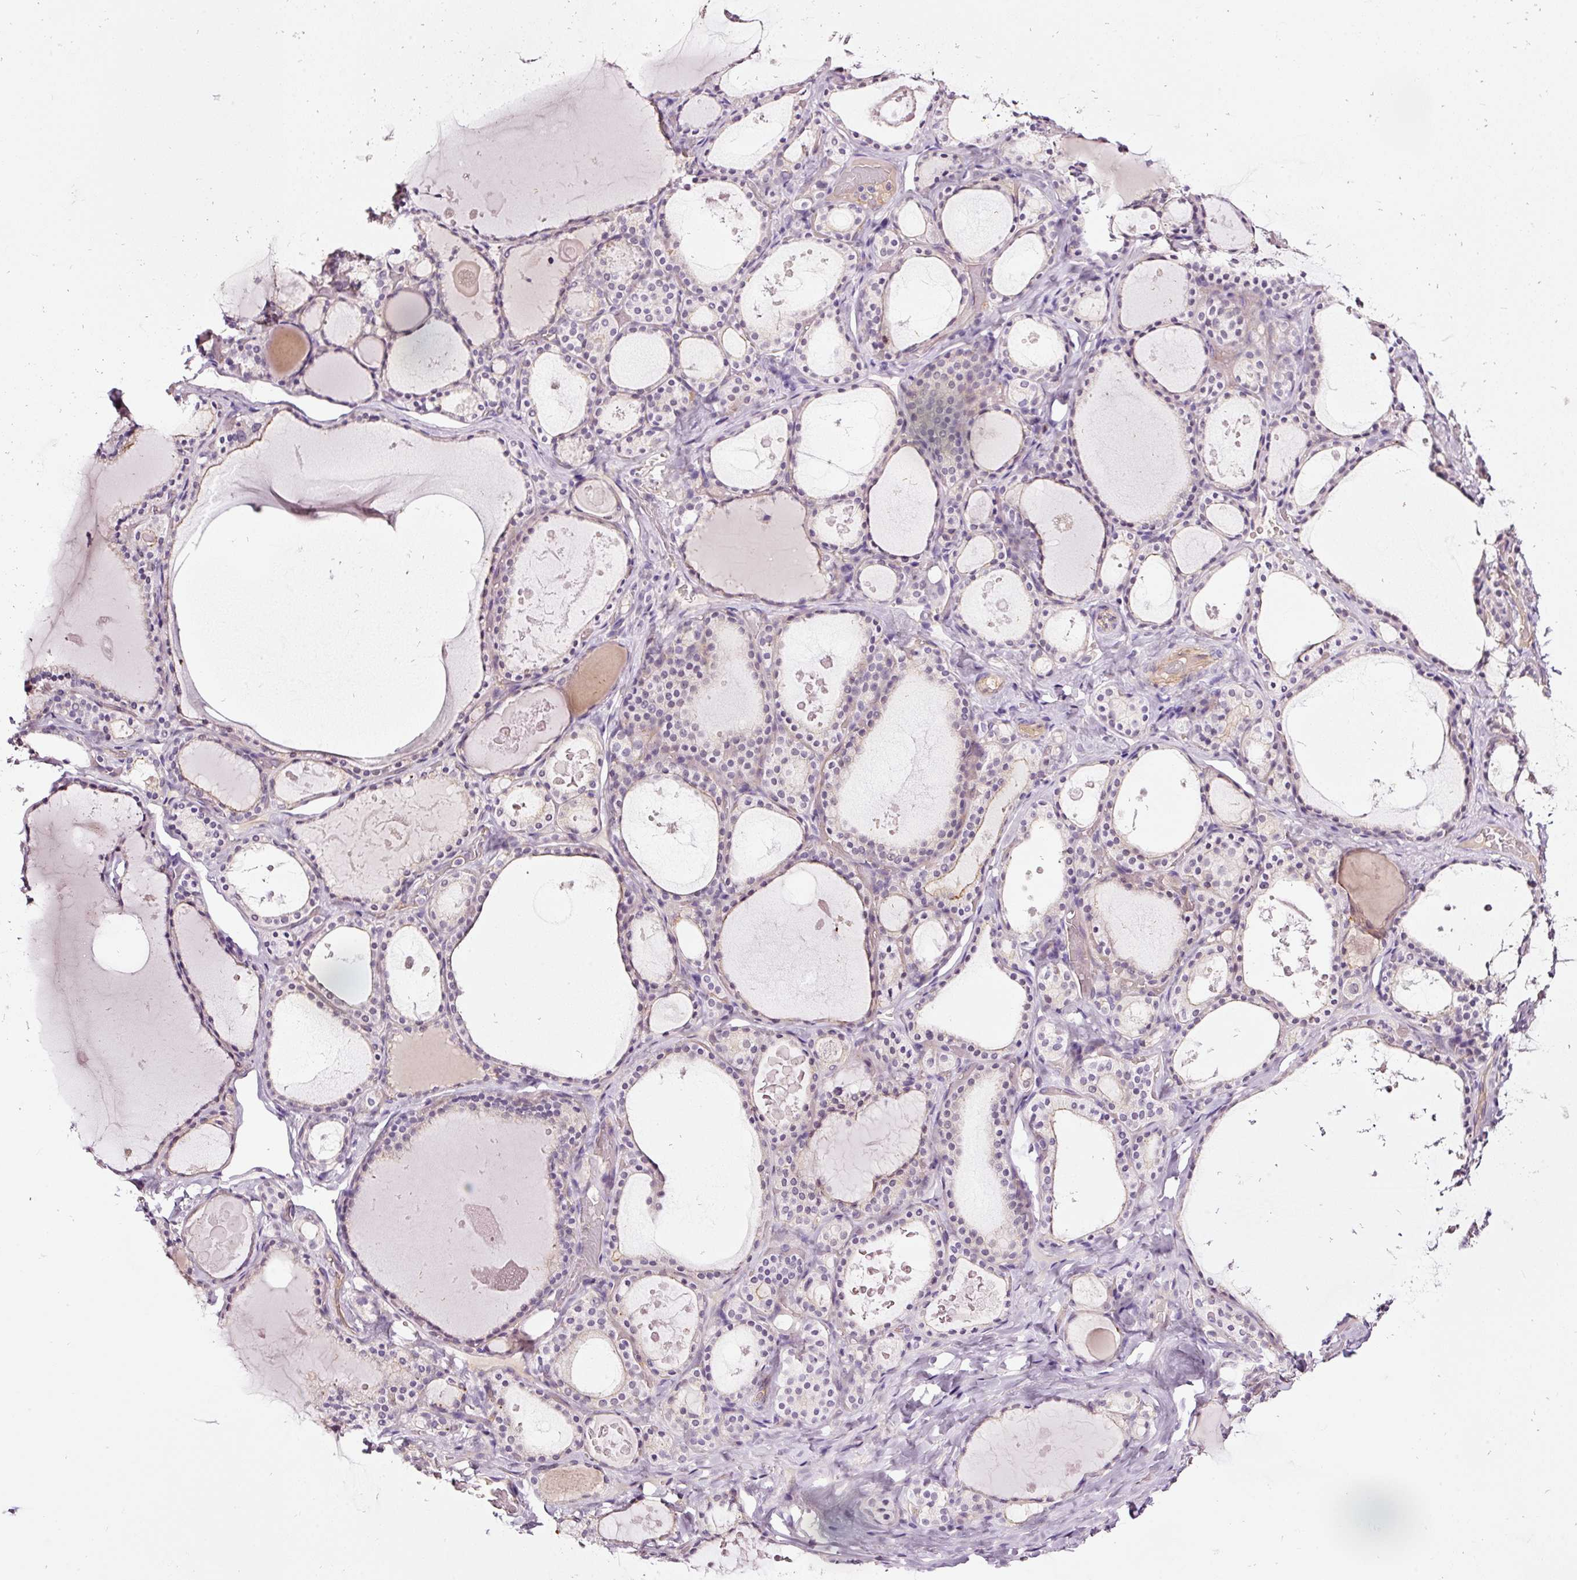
{"staining": {"intensity": "negative", "quantity": "none", "location": "none"}, "tissue": "thyroid gland", "cell_type": "Glandular cells", "image_type": "normal", "snomed": [{"axis": "morphology", "description": "Normal tissue, NOS"}, {"axis": "topography", "description": "Thyroid gland"}], "caption": "Photomicrograph shows no significant protein staining in glandular cells of unremarkable thyroid gland. (Stains: DAB (3,3'-diaminobenzidine) immunohistochemistry (IHC) with hematoxylin counter stain, Microscopy: brightfield microscopy at high magnification).", "gene": "ABCB4", "patient": {"sex": "male", "age": 56}}